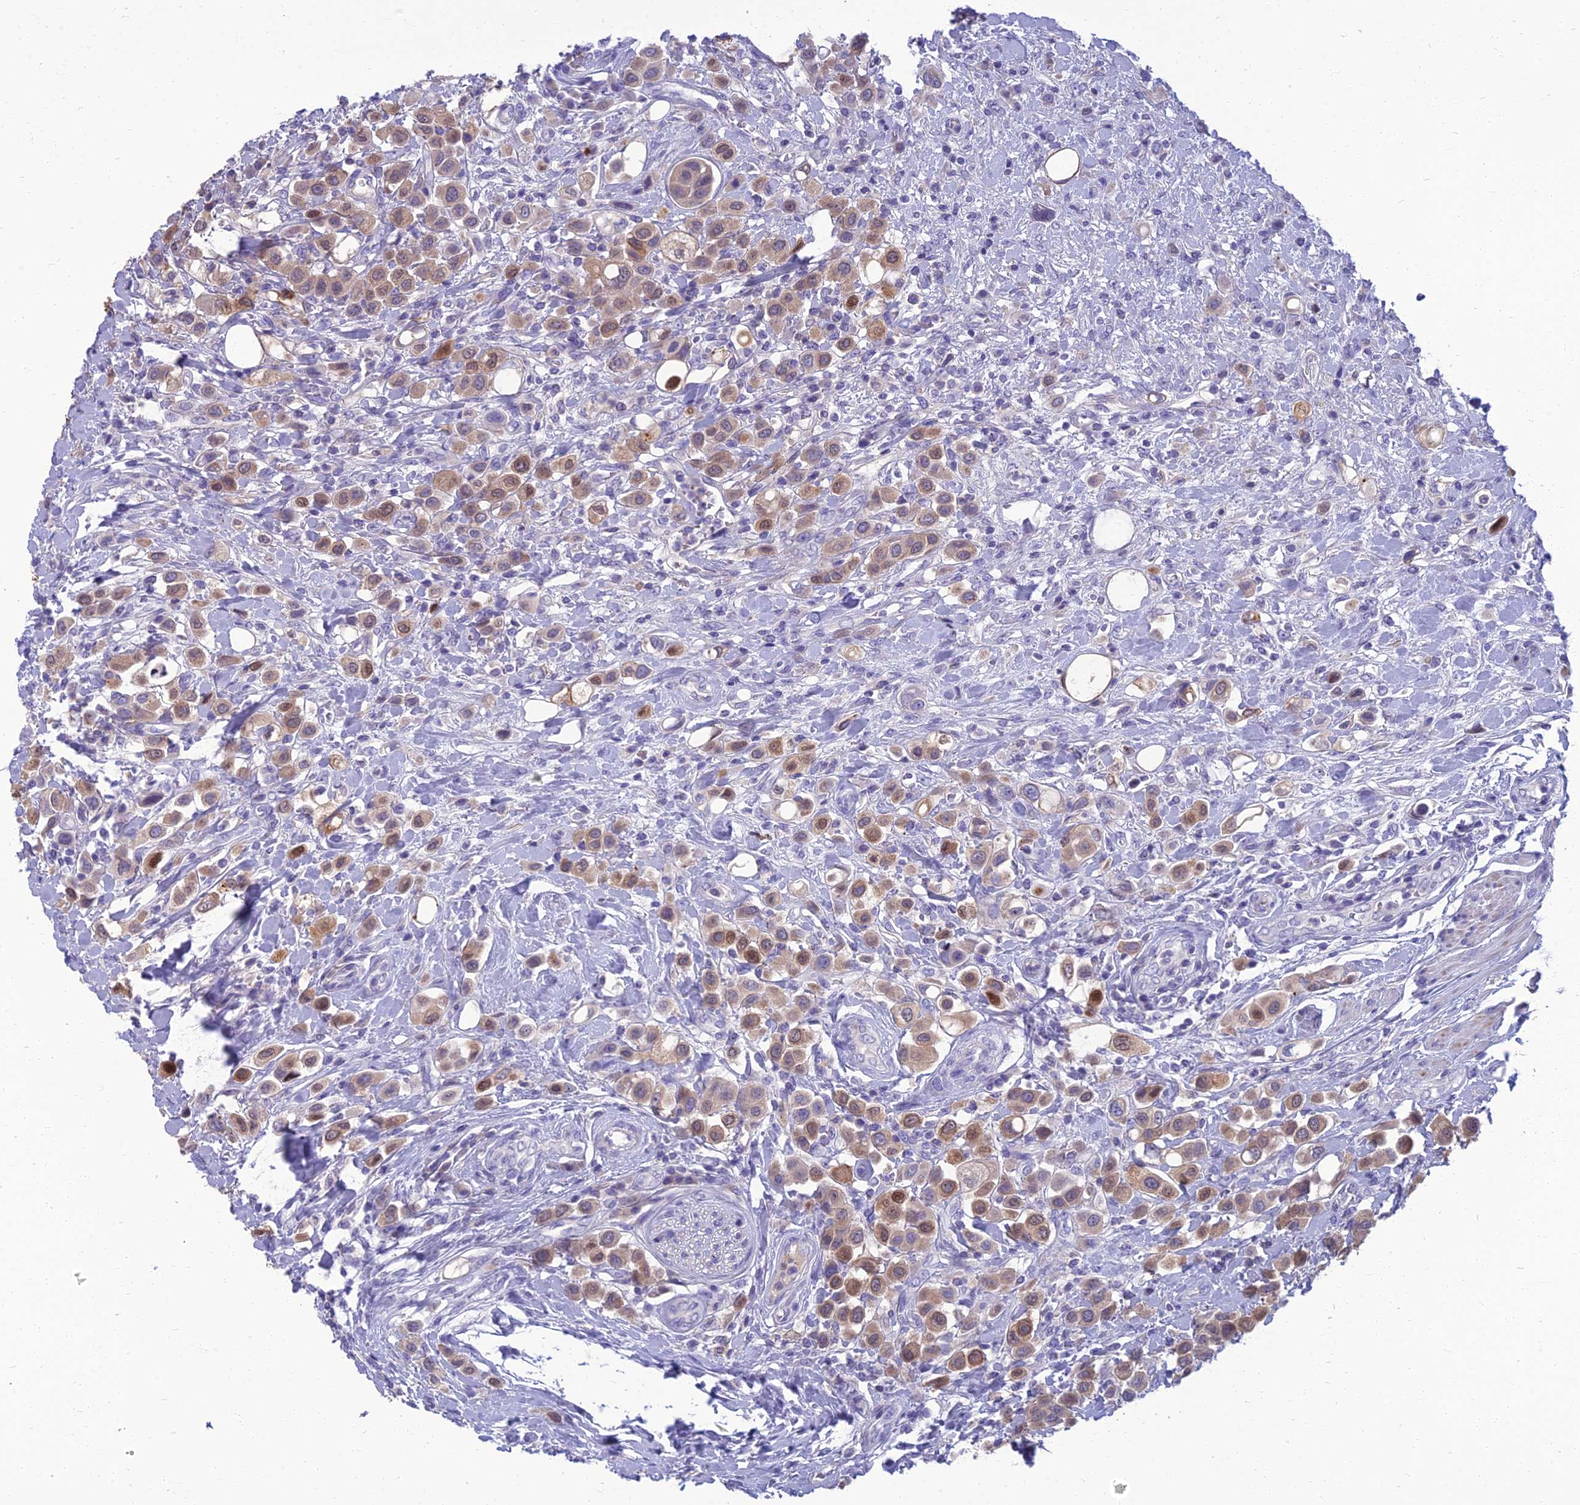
{"staining": {"intensity": "moderate", "quantity": ">75%", "location": "cytoplasmic/membranous"}, "tissue": "urothelial cancer", "cell_type": "Tumor cells", "image_type": "cancer", "snomed": [{"axis": "morphology", "description": "Urothelial carcinoma, High grade"}, {"axis": "topography", "description": "Urinary bladder"}], "caption": "About >75% of tumor cells in urothelial carcinoma (high-grade) demonstrate moderate cytoplasmic/membranous protein staining as visualized by brown immunohistochemical staining.", "gene": "SPTLC3", "patient": {"sex": "male", "age": 50}}